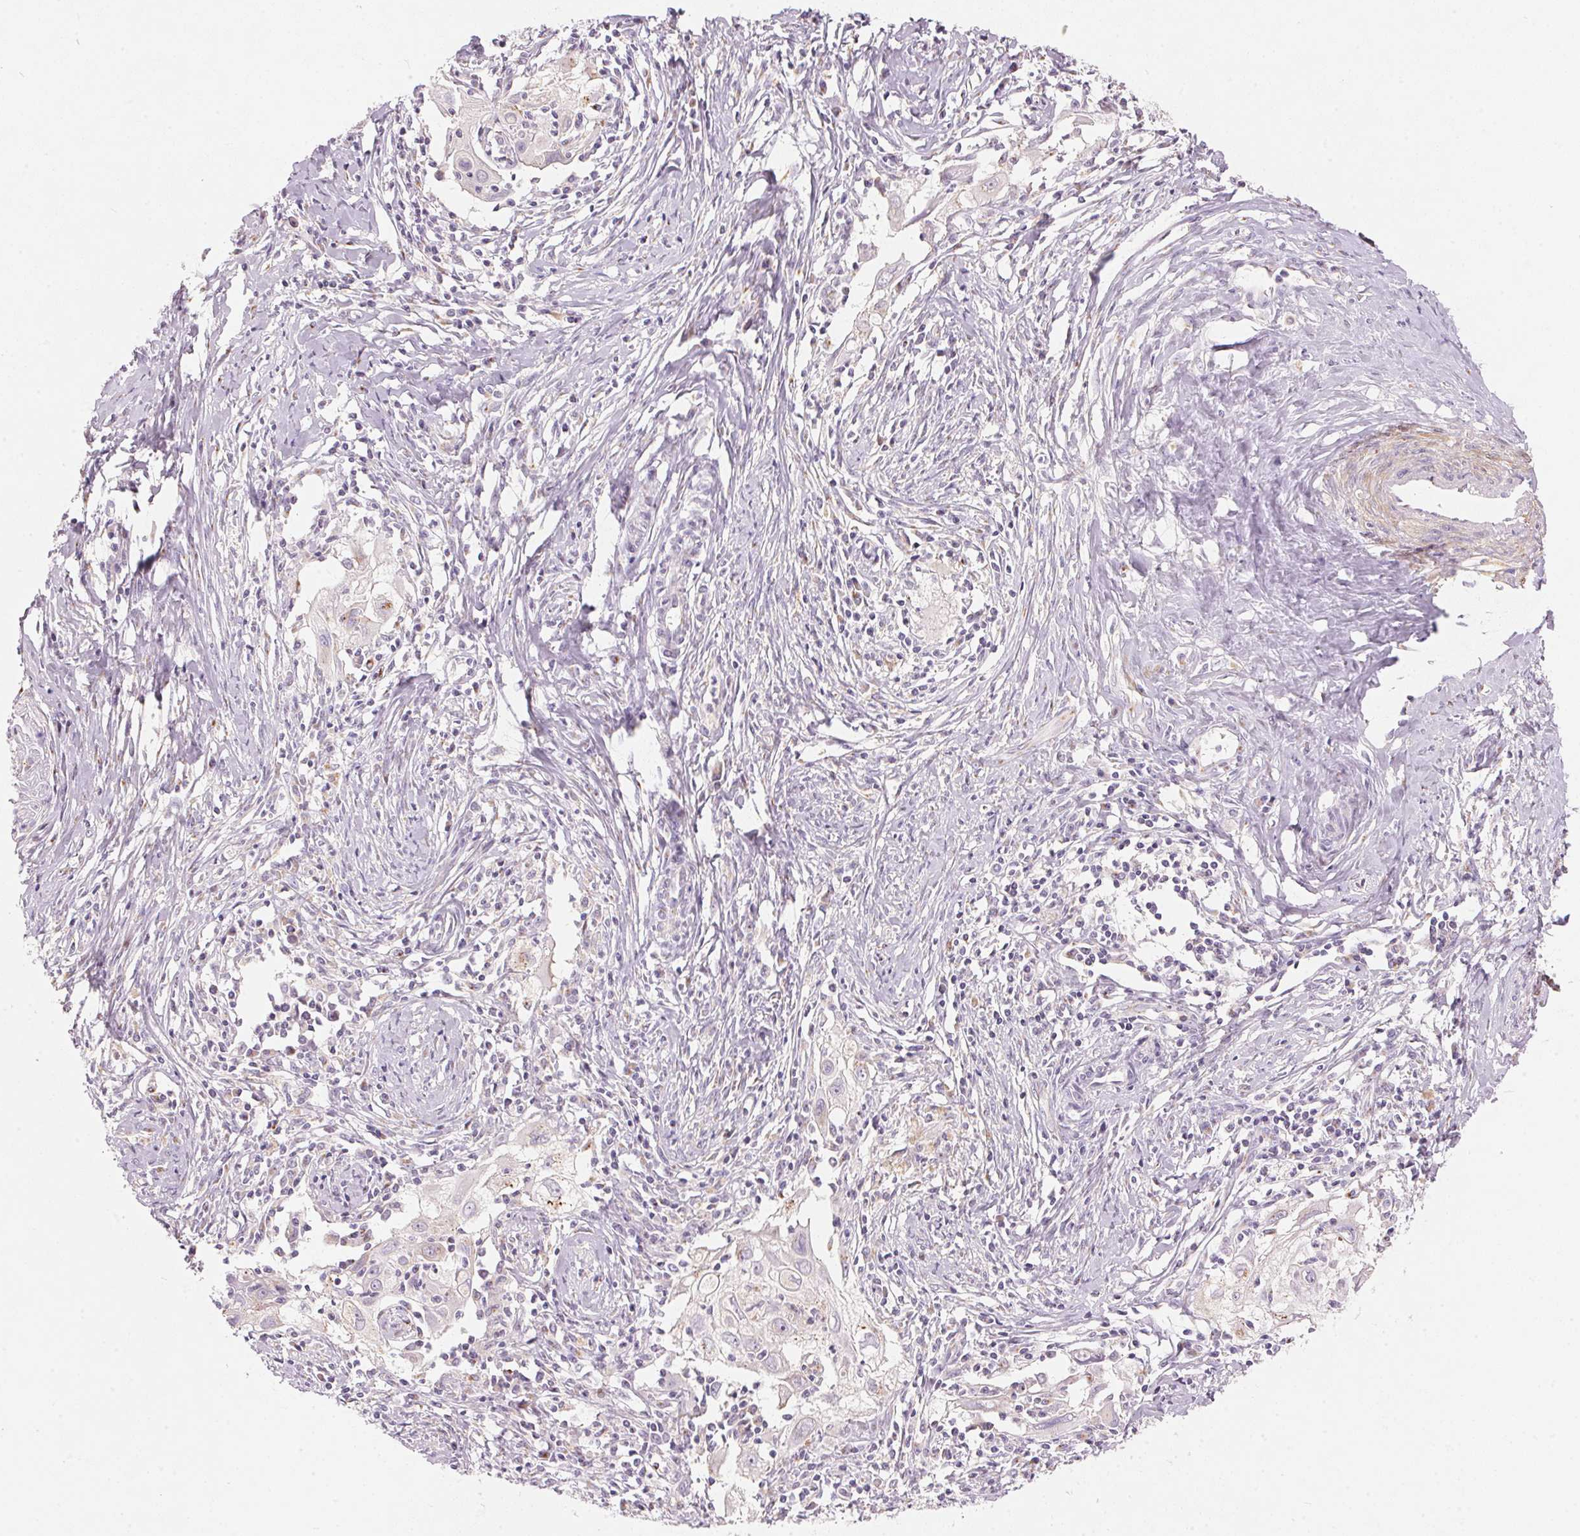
{"staining": {"intensity": "negative", "quantity": "none", "location": "none"}, "tissue": "cervical cancer", "cell_type": "Tumor cells", "image_type": "cancer", "snomed": [{"axis": "morphology", "description": "Squamous cell carcinoma, NOS"}, {"axis": "topography", "description": "Cervix"}], "caption": "Tumor cells are negative for protein expression in human squamous cell carcinoma (cervical).", "gene": "DRAM2", "patient": {"sex": "female", "age": 30}}